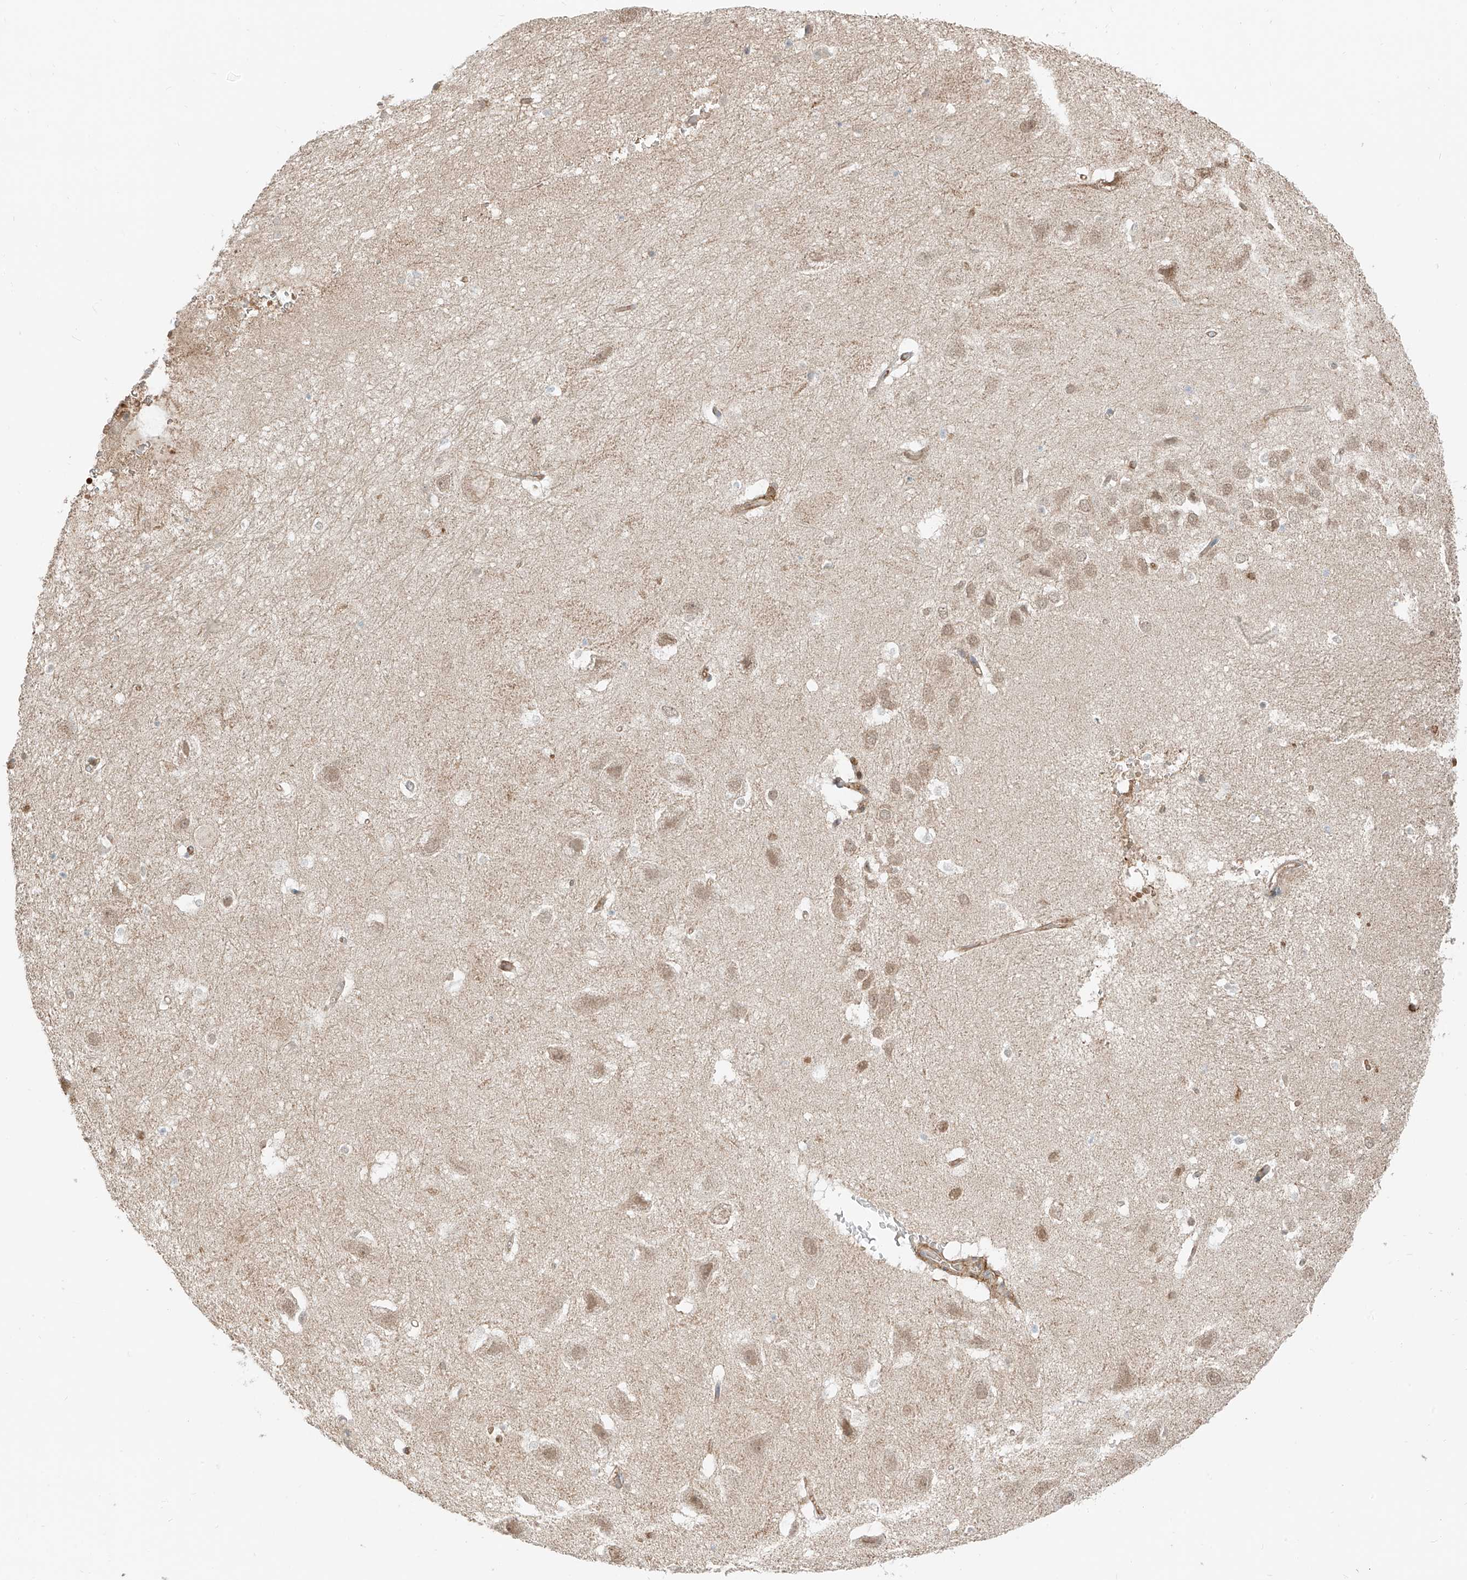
{"staining": {"intensity": "weak", "quantity": "<25%", "location": "nuclear"}, "tissue": "hippocampus", "cell_type": "Glial cells", "image_type": "normal", "snomed": [{"axis": "morphology", "description": "Normal tissue, NOS"}, {"axis": "topography", "description": "Hippocampus"}], "caption": "A micrograph of human hippocampus is negative for staining in glial cells. Brightfield microscopy of immunohistochemistry stained with DAB (3,3'-diaminobenzidine) (brown) and hematoxylin (blue), captured at high magnification.", "gene": "CEP162", "patient": {"sex": "female", "age": 52}}